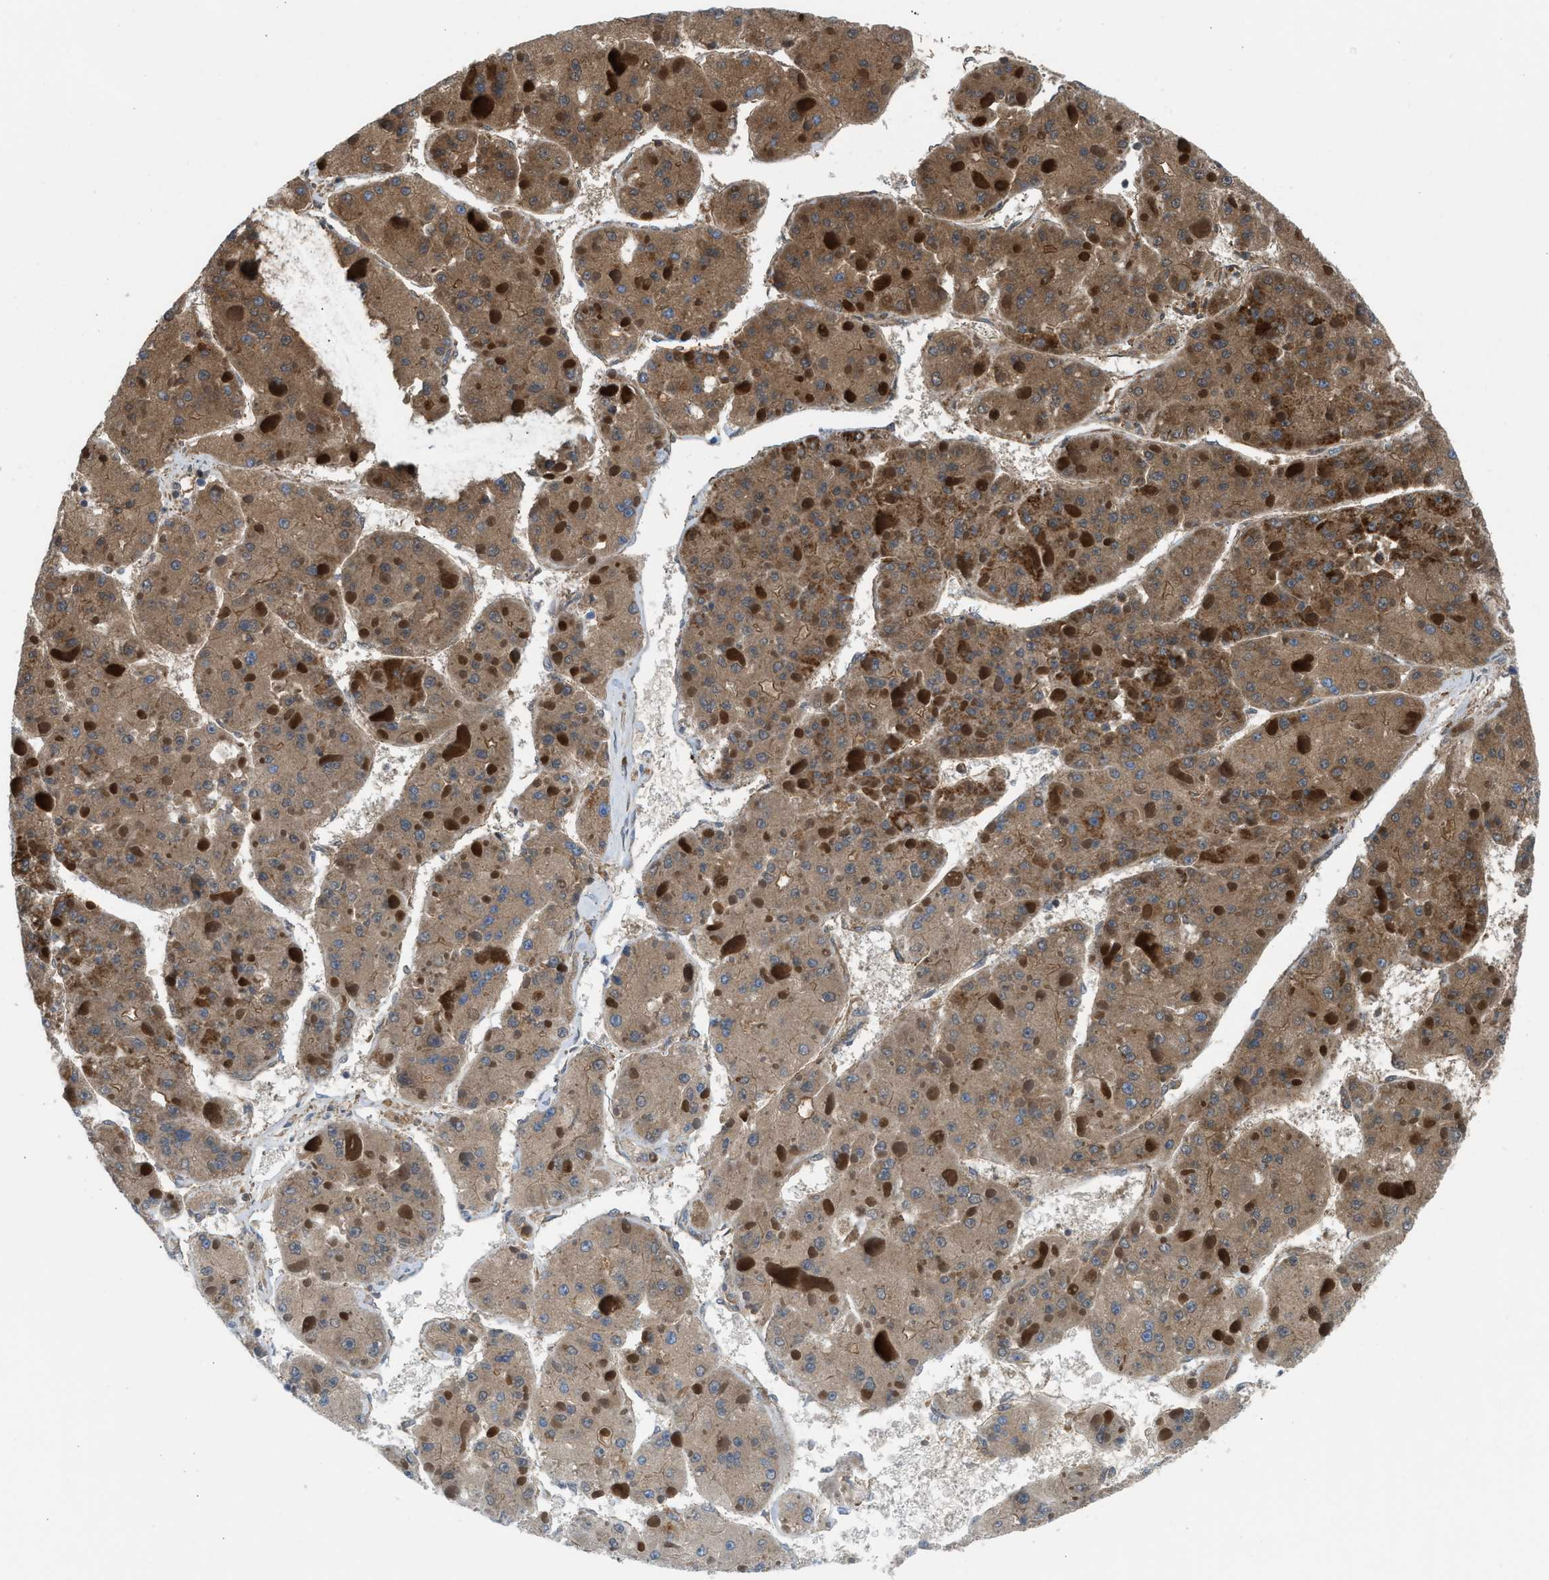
{"staining": {"intensity": "moderate", "quantity": ">75%", "location": "cytoplasmic/membranous"}, "tissue": "liver cancer", "cell_type": "Tumor cells", "image_type": "cancer", "snomed": [{"axis": "morphology", "description": "Carcinoma, Hepatocellular, NOS"}, {"axis": "topography", "description": "Liver"}], "caption": "Protein expression analysis of liver hepatocellular carcinoma shows moderate cytoplasmic/membranous expression in approximately >75% of tumor cells. (IHC, brightfield microscopy, high magnification).", "gene": "SLC10A3", "patient": {"sex": "female", "age": 73}}